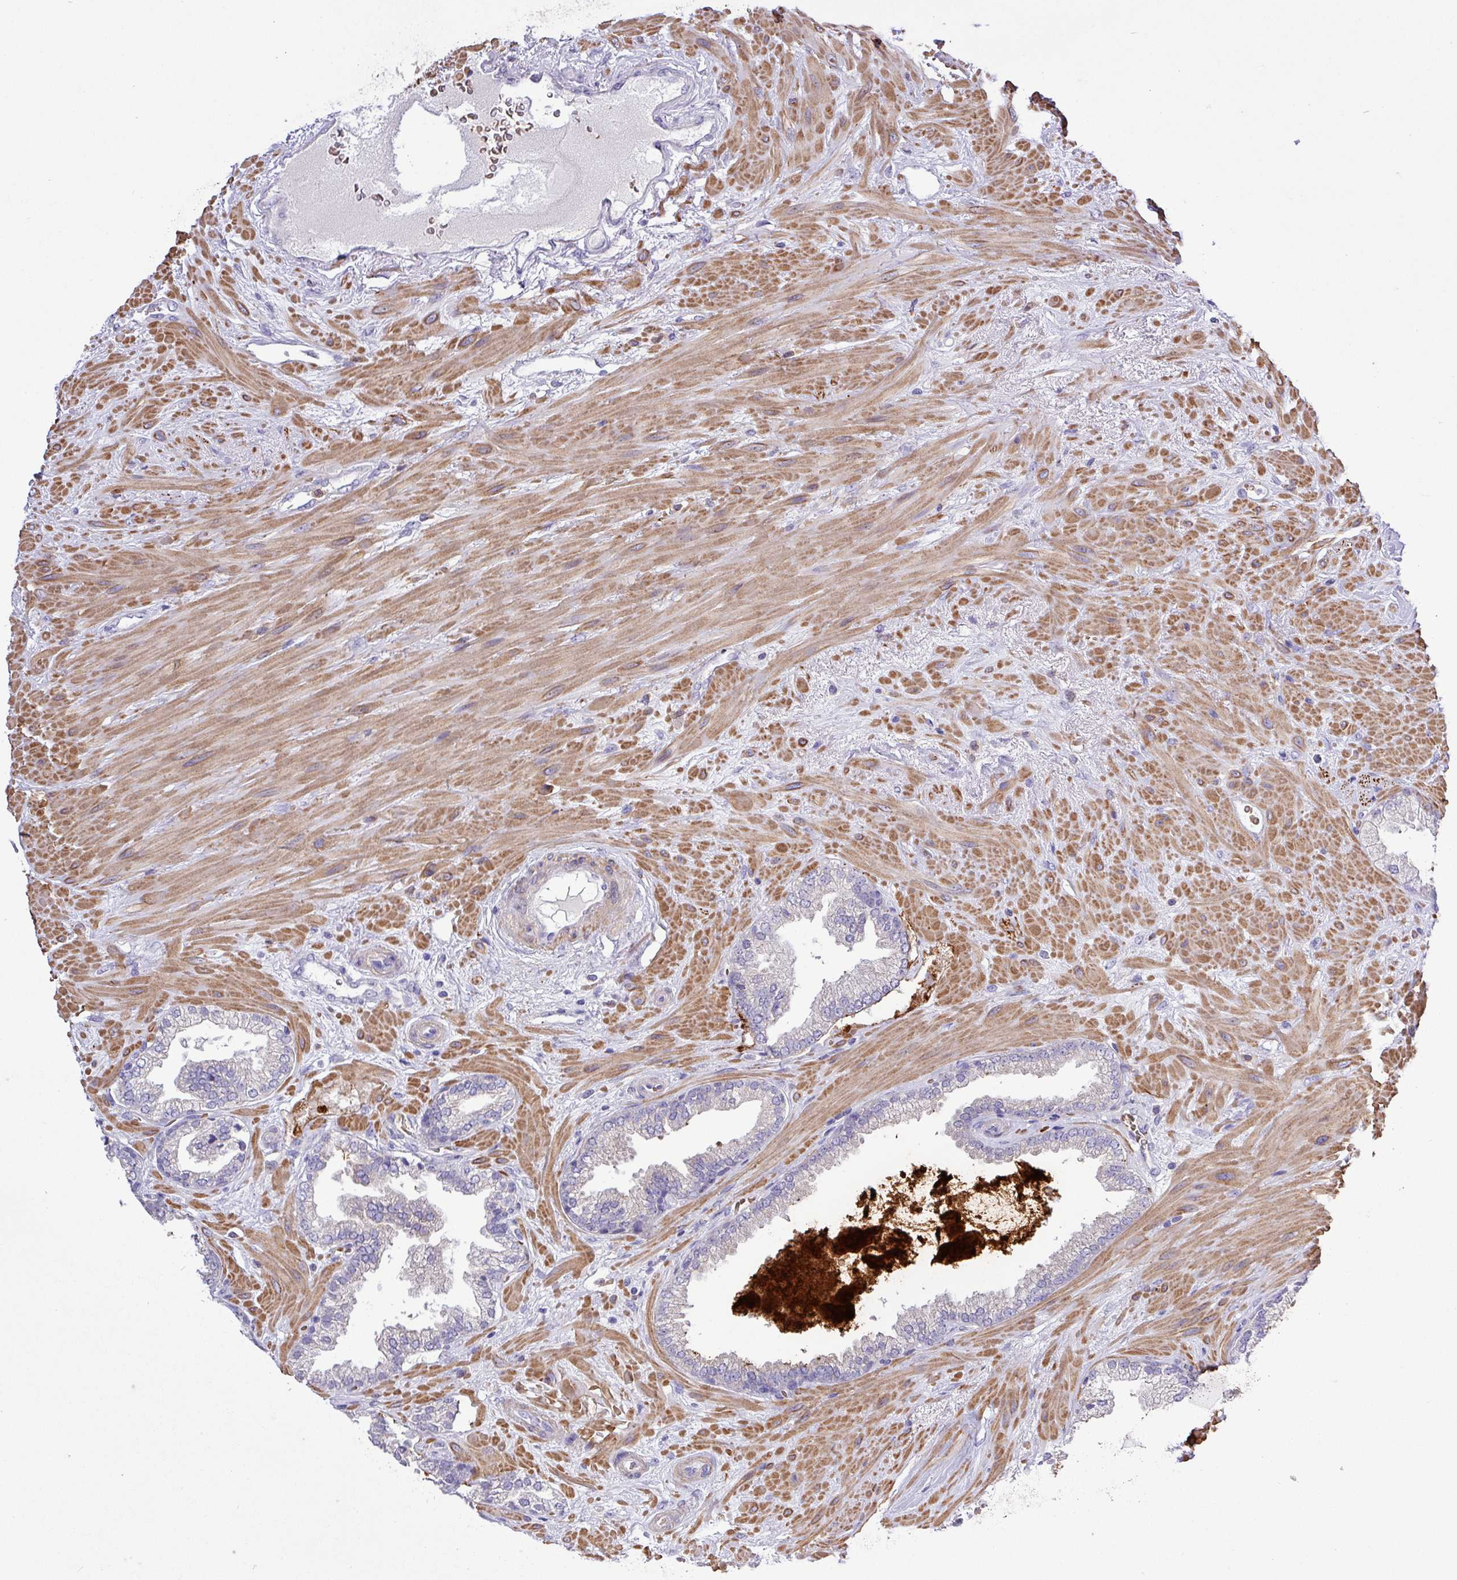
{"staining": {"intensity": "negative", "quantity": "none", "location": "none"}, "tissue": "prostate cancer", "cell_type": "Tumor cells", "image_type": "cancer", "snomed": [{"axis": "morphology", "description": "Adenocarcinoma, Low grade"}, {"axis": "topography", "description": "Prostate"}], "caption": "High power microscopy histopathology image of an IHC photomicrograph of prostate adenocarcinoma (low-grade), revealing no significant positivity in tumor cells. (Brightfield microscopy of DAB immunohistochemistry (IHC) at high magnification).", "gene": "MGAT4B", "patient": {"sex": "male", "age": 61}}